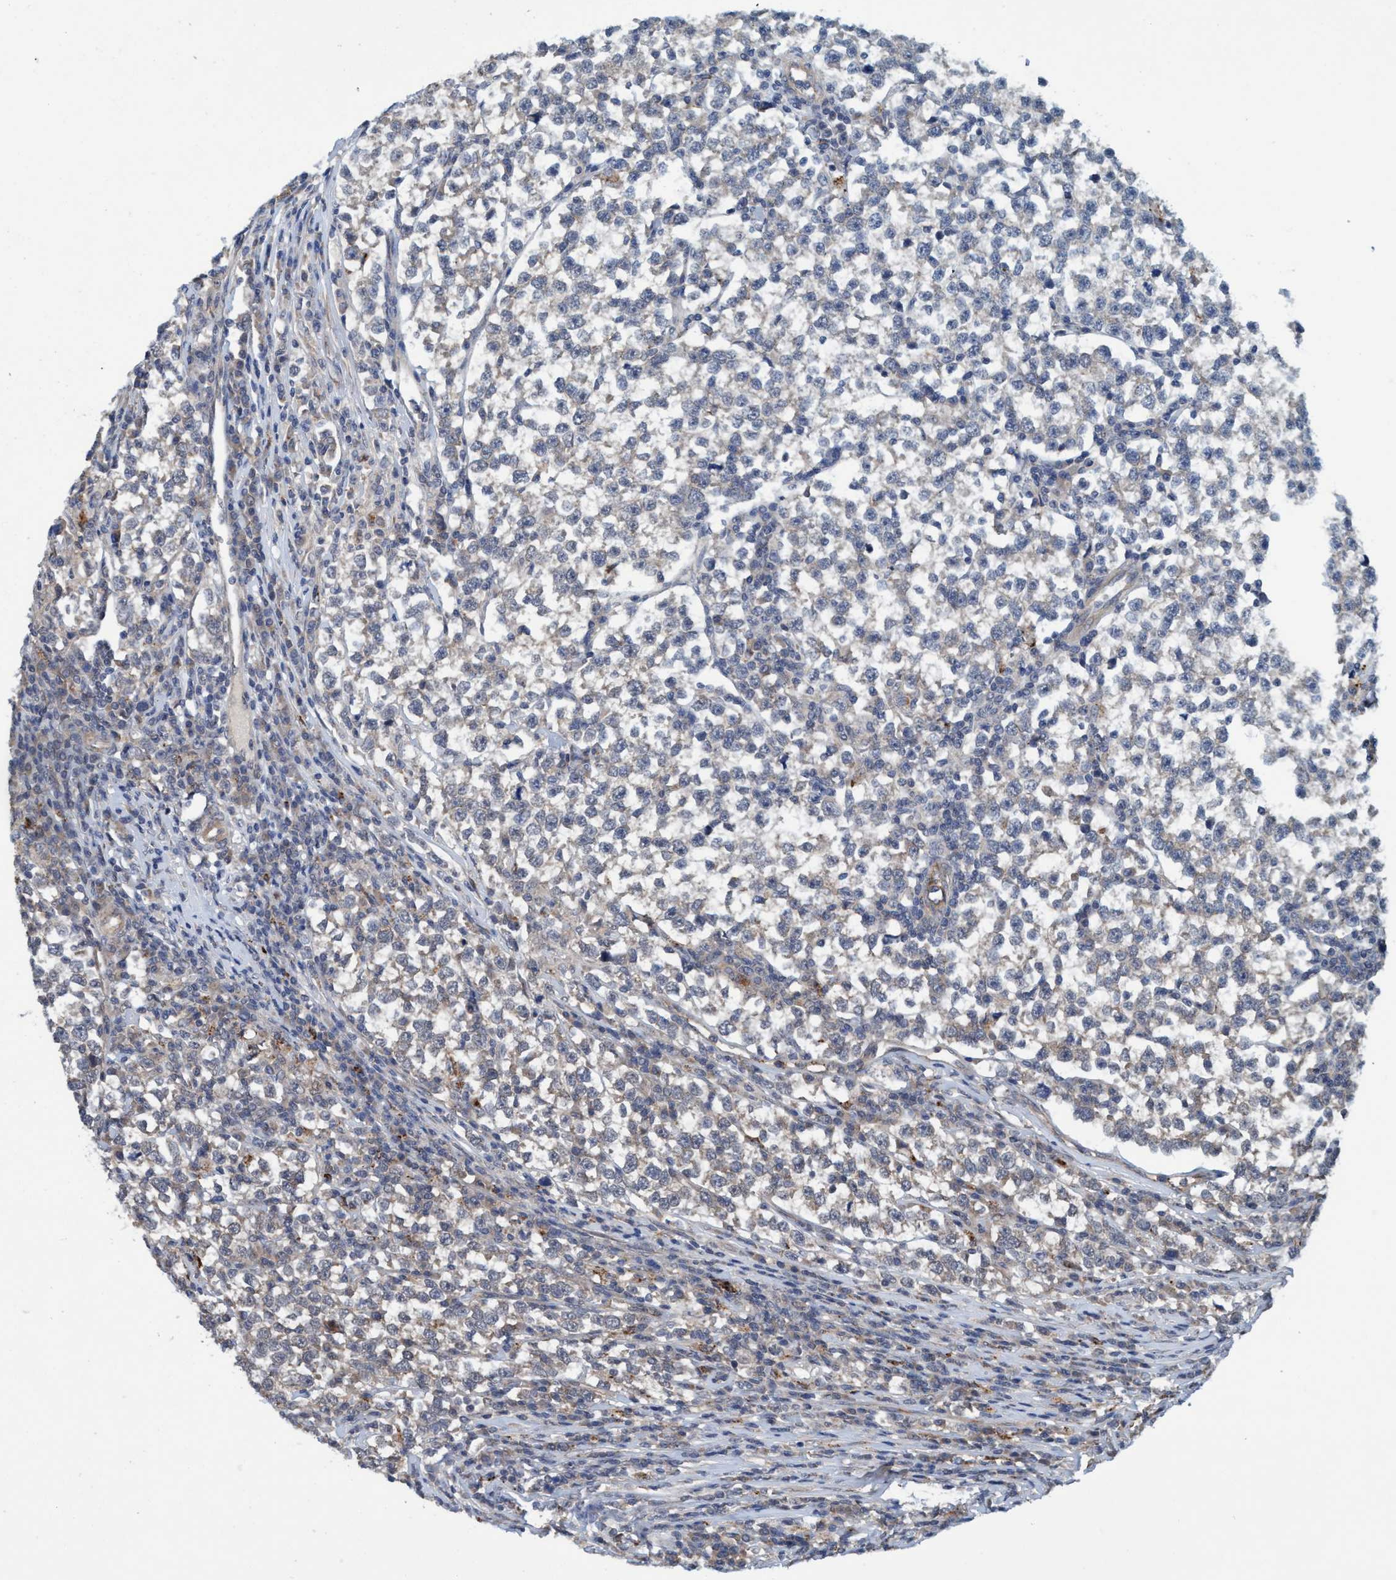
{"staining": {"intensity": "weak", "quantity": "<25%", "location": "cytoplasmic/membranous"}, "tissue": "testis cancer", "cell_type": "Tumor cells", "image_type": "cancer", "snomed": [{"axis": "morphology", "description": "Normal tissue, NOS"}, {"axis": "morphology", "description": "Seminoma, NOS"}, {"axis": "topography", "description": "Testis"}], "caption": "Tumor cells show no significant staining in testis cancer.", "gene": "TRIM65", "patient": {"sex": "male", "age": 43}}